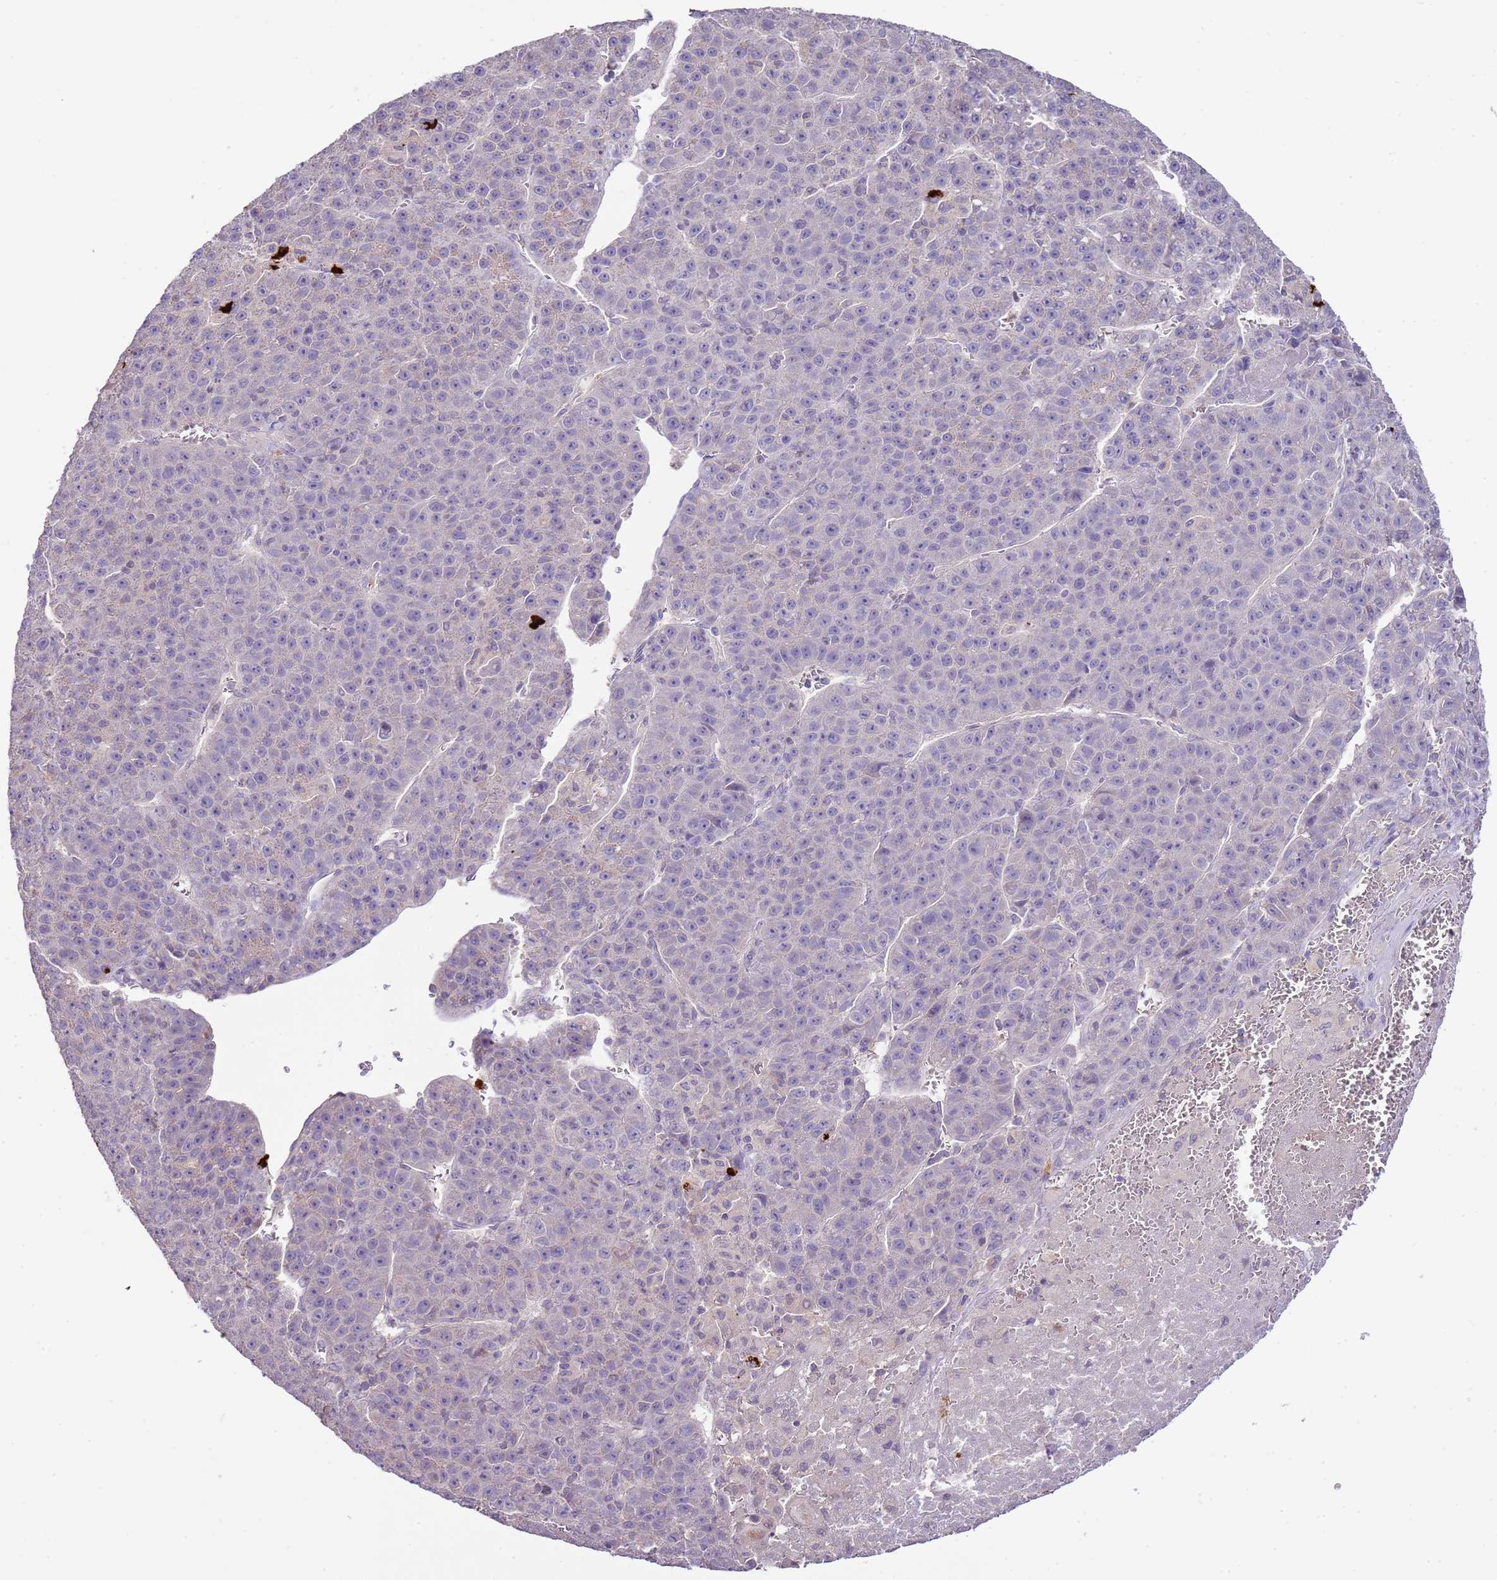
{"staining": {"intensity": "negative", "quantity": "none", "location": "none"}, "tissue": "liver cancer", "cell_type": "Tumor cells", "image_type": "cancer", "snomed": [{"axis": "morphology", "description": "Carcinoma, Hepatocellular, NOS"}, {"axis": "topography", "description": "Liver"}], "caption": "IHC of liver cancer reveals no positivity in tumor cells.", "gene": "IL2RG", "patient": {"sex": "female", "age": 53}}